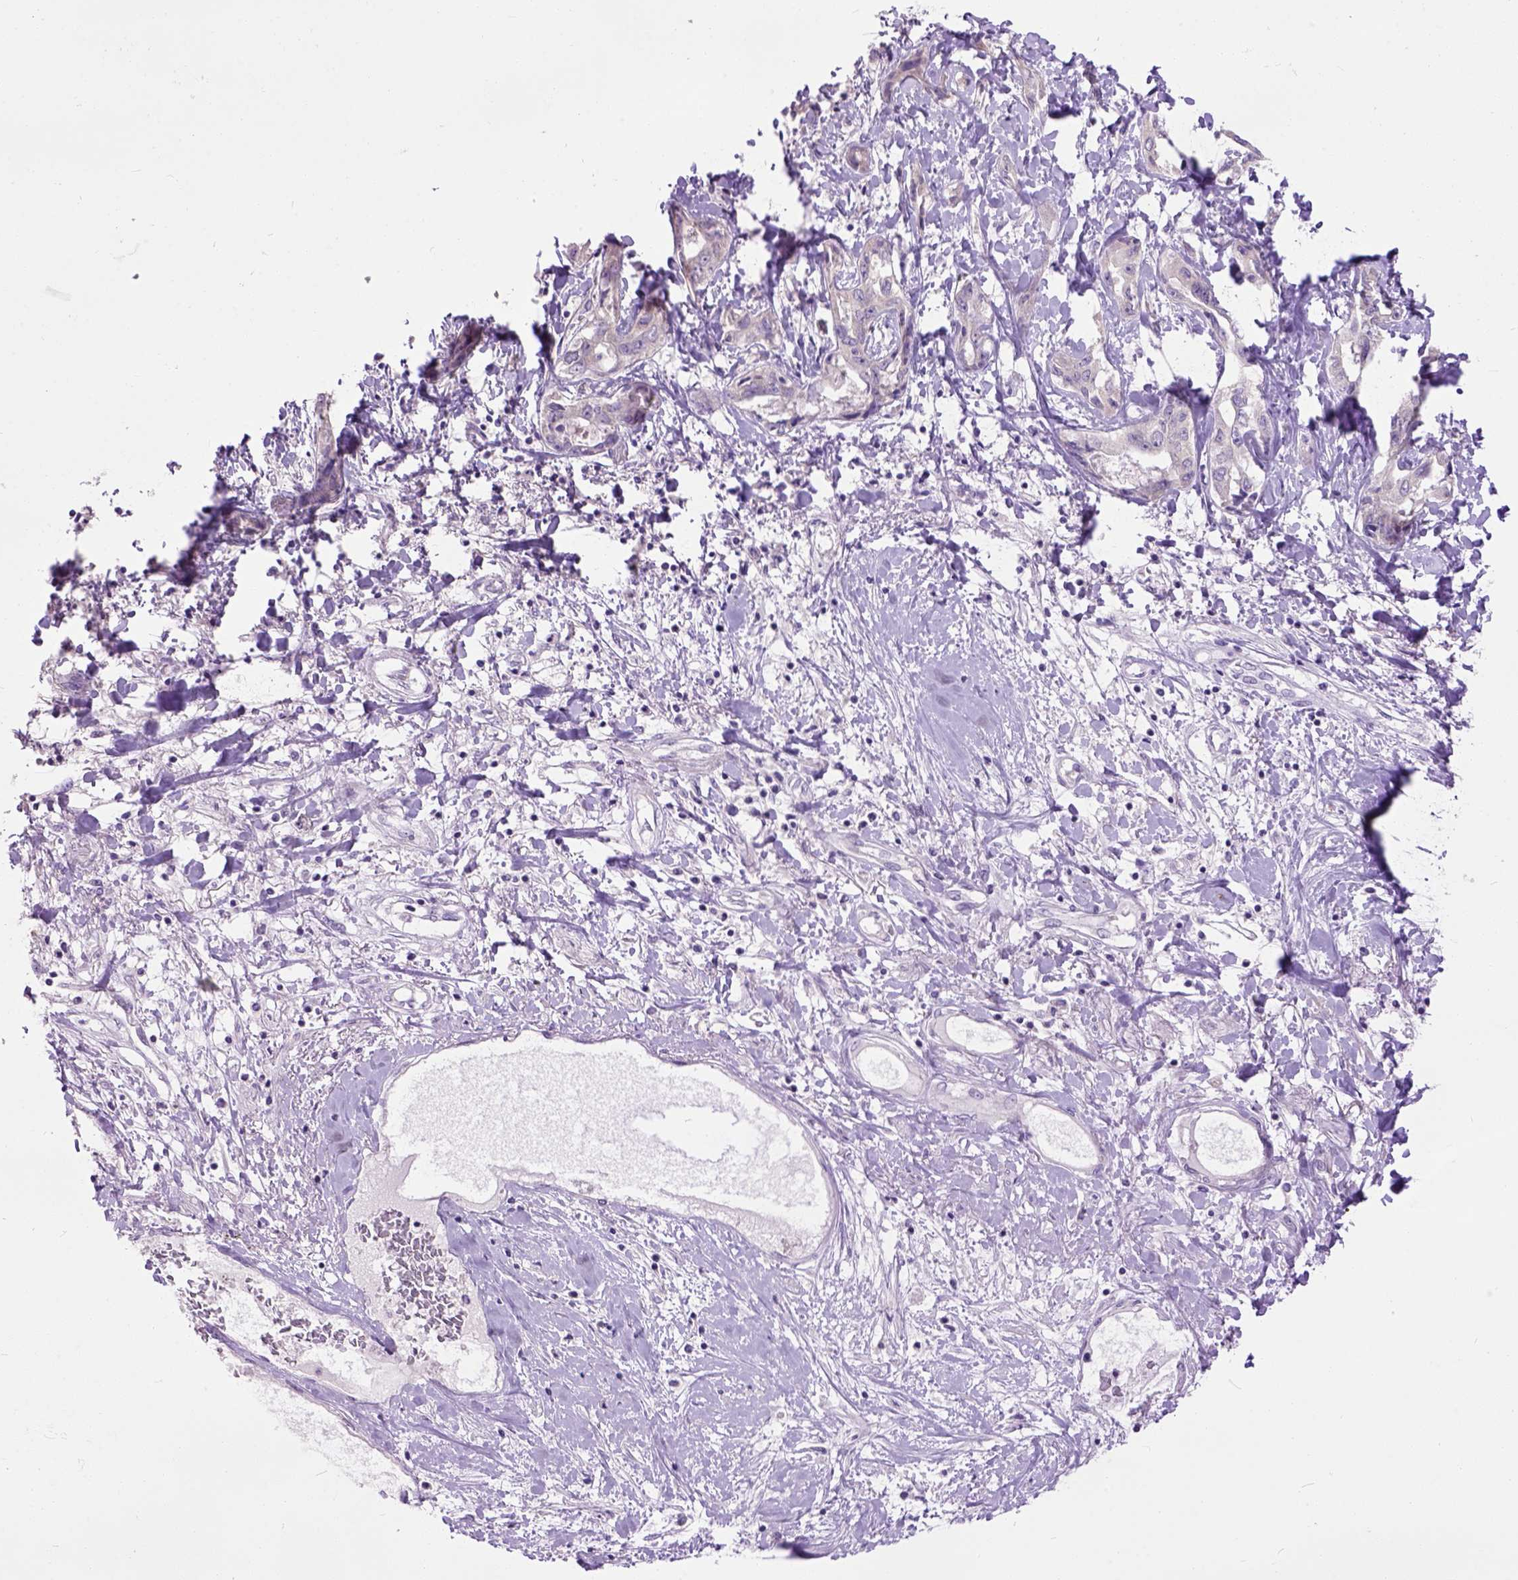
{"staining": {"intensity": "negative", "quantity": "none", "location": "none"}, "tissue": "liver cancer", "cell_type": "Tumor cells", "image_type": "cancer", "snomed": [{"axis": "morphology", "description": "Cholangiocarcinoma"}, {"axis": "topography", "description": "Liver"}], "caption": "Liver cholangiocarcinoma stained for a protein using immunohistochemistry (IHC) exhibits no positivity tumor cells.", "gene": "MAPT", "patient": {"sex": "male", "age": 59}}